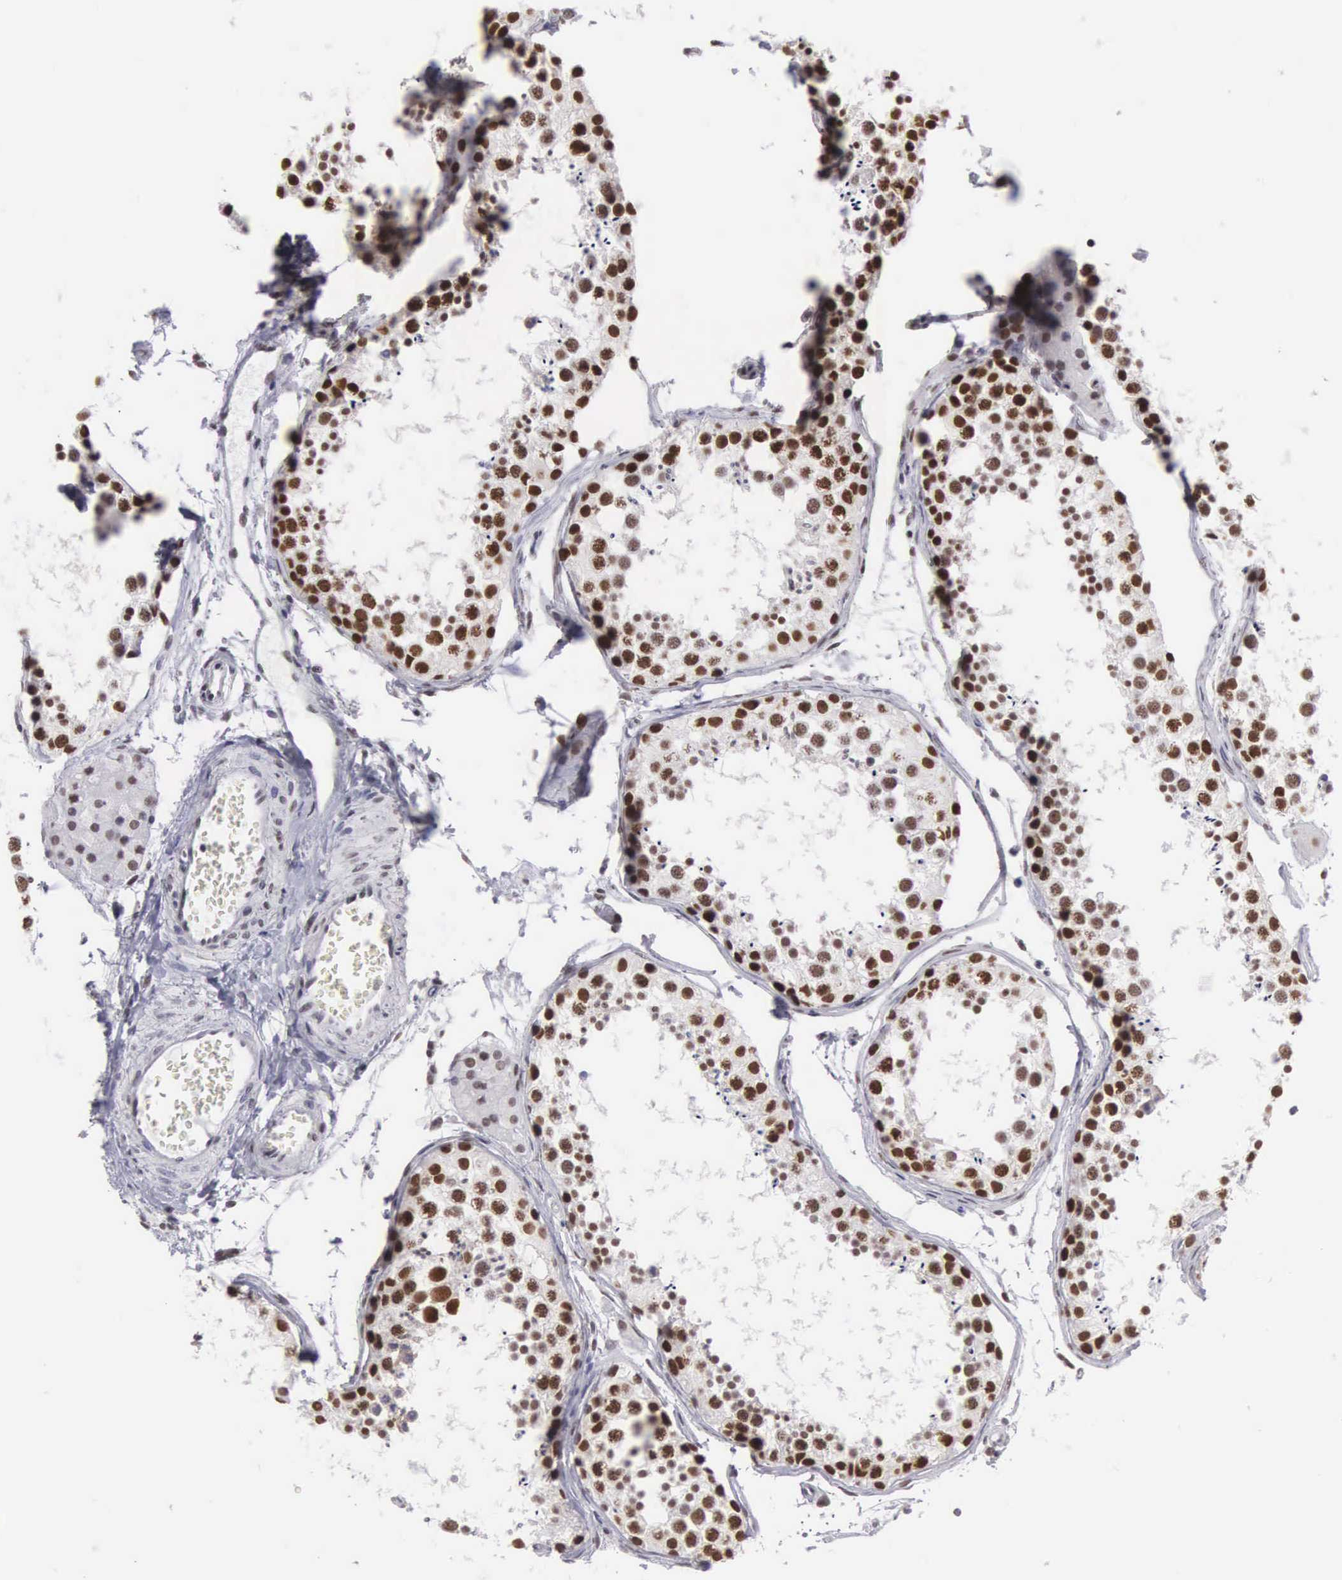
{"staining": {"intensity": "strong", "quantity": ">75%", "location": "nuclear"}, "tissue": "testis", "cell_type": "Cells in seminiferous ducts", "image_type": "normal", "snomed": [{"axis": "morphology", "description": "Normal tissue, NOS"}, {"axis": "topography", "description": "Testis"}], "caption": "DAB (3,3'-diaminobenzidine) immunohistochemical staining of benign human testis demonstrates strong nuclear protein positivity in about >75% of cells in seminiferous ducts.", "gene": "CSTF2", "patient": {"sex": "male", "age": 57}}